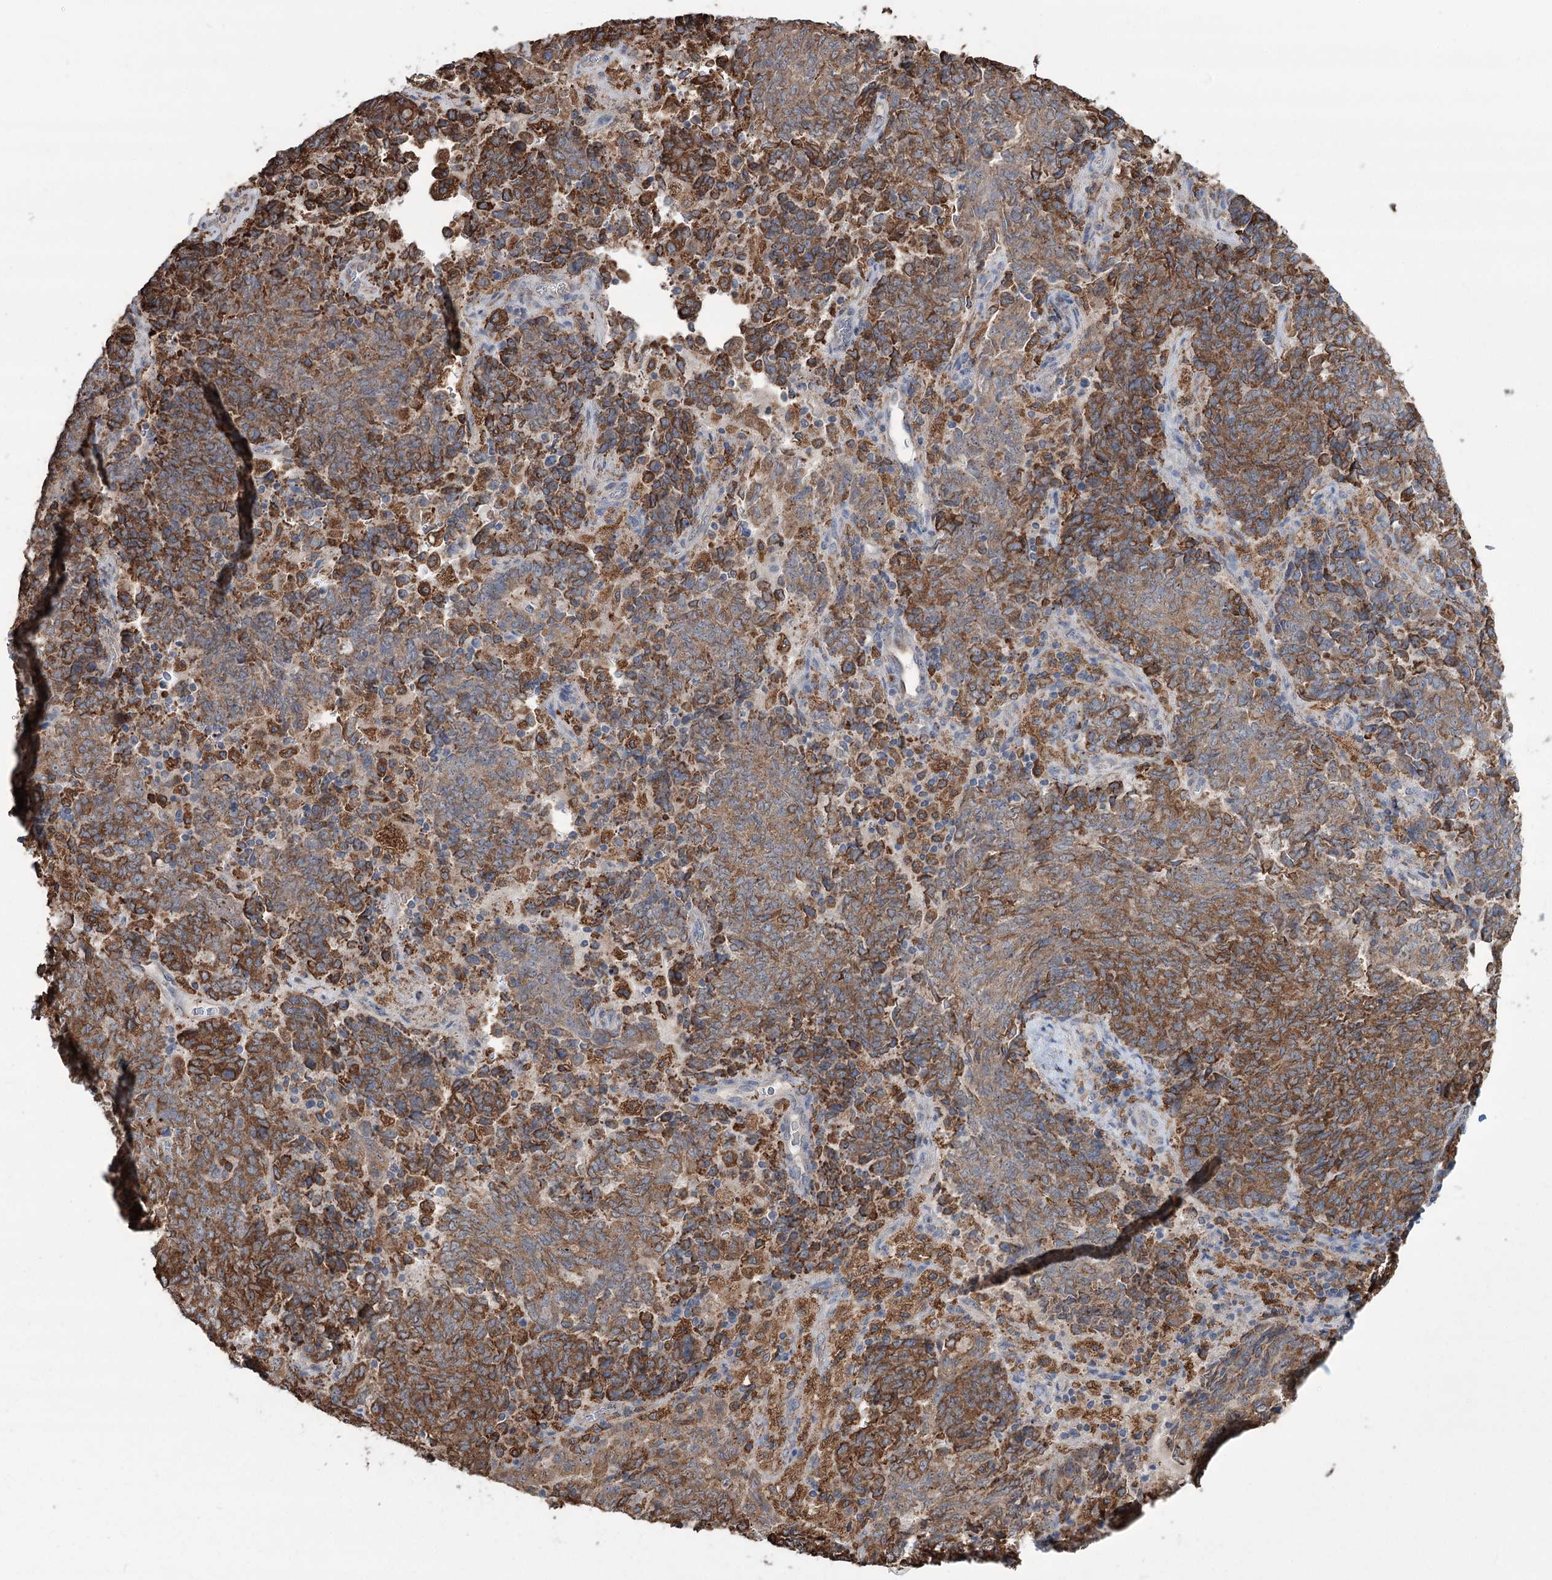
{"staining": {"intensity": "strong", "quantity": ">75%", "location": "cytoplasmic/membranous"}, "tissue": "endometrial cancer", "cell_type": "Tumor cells", "image_type": "cancer", "snomed": [{"axis": "morphology", "description": "Adenocarcinoma, NOS"}, {"axis": "topography", "description": "Endometrium"}], "caption": "Protein staining by IHC displays strong cytoplasmic/membranous staining in about >75% of tumor cells in endometrial cancer. (brown staining indicates protein expression, while blue staining denotes nuclei).", "gene": "TRIM71", "patient": {"sex": "female", "age": 80}}